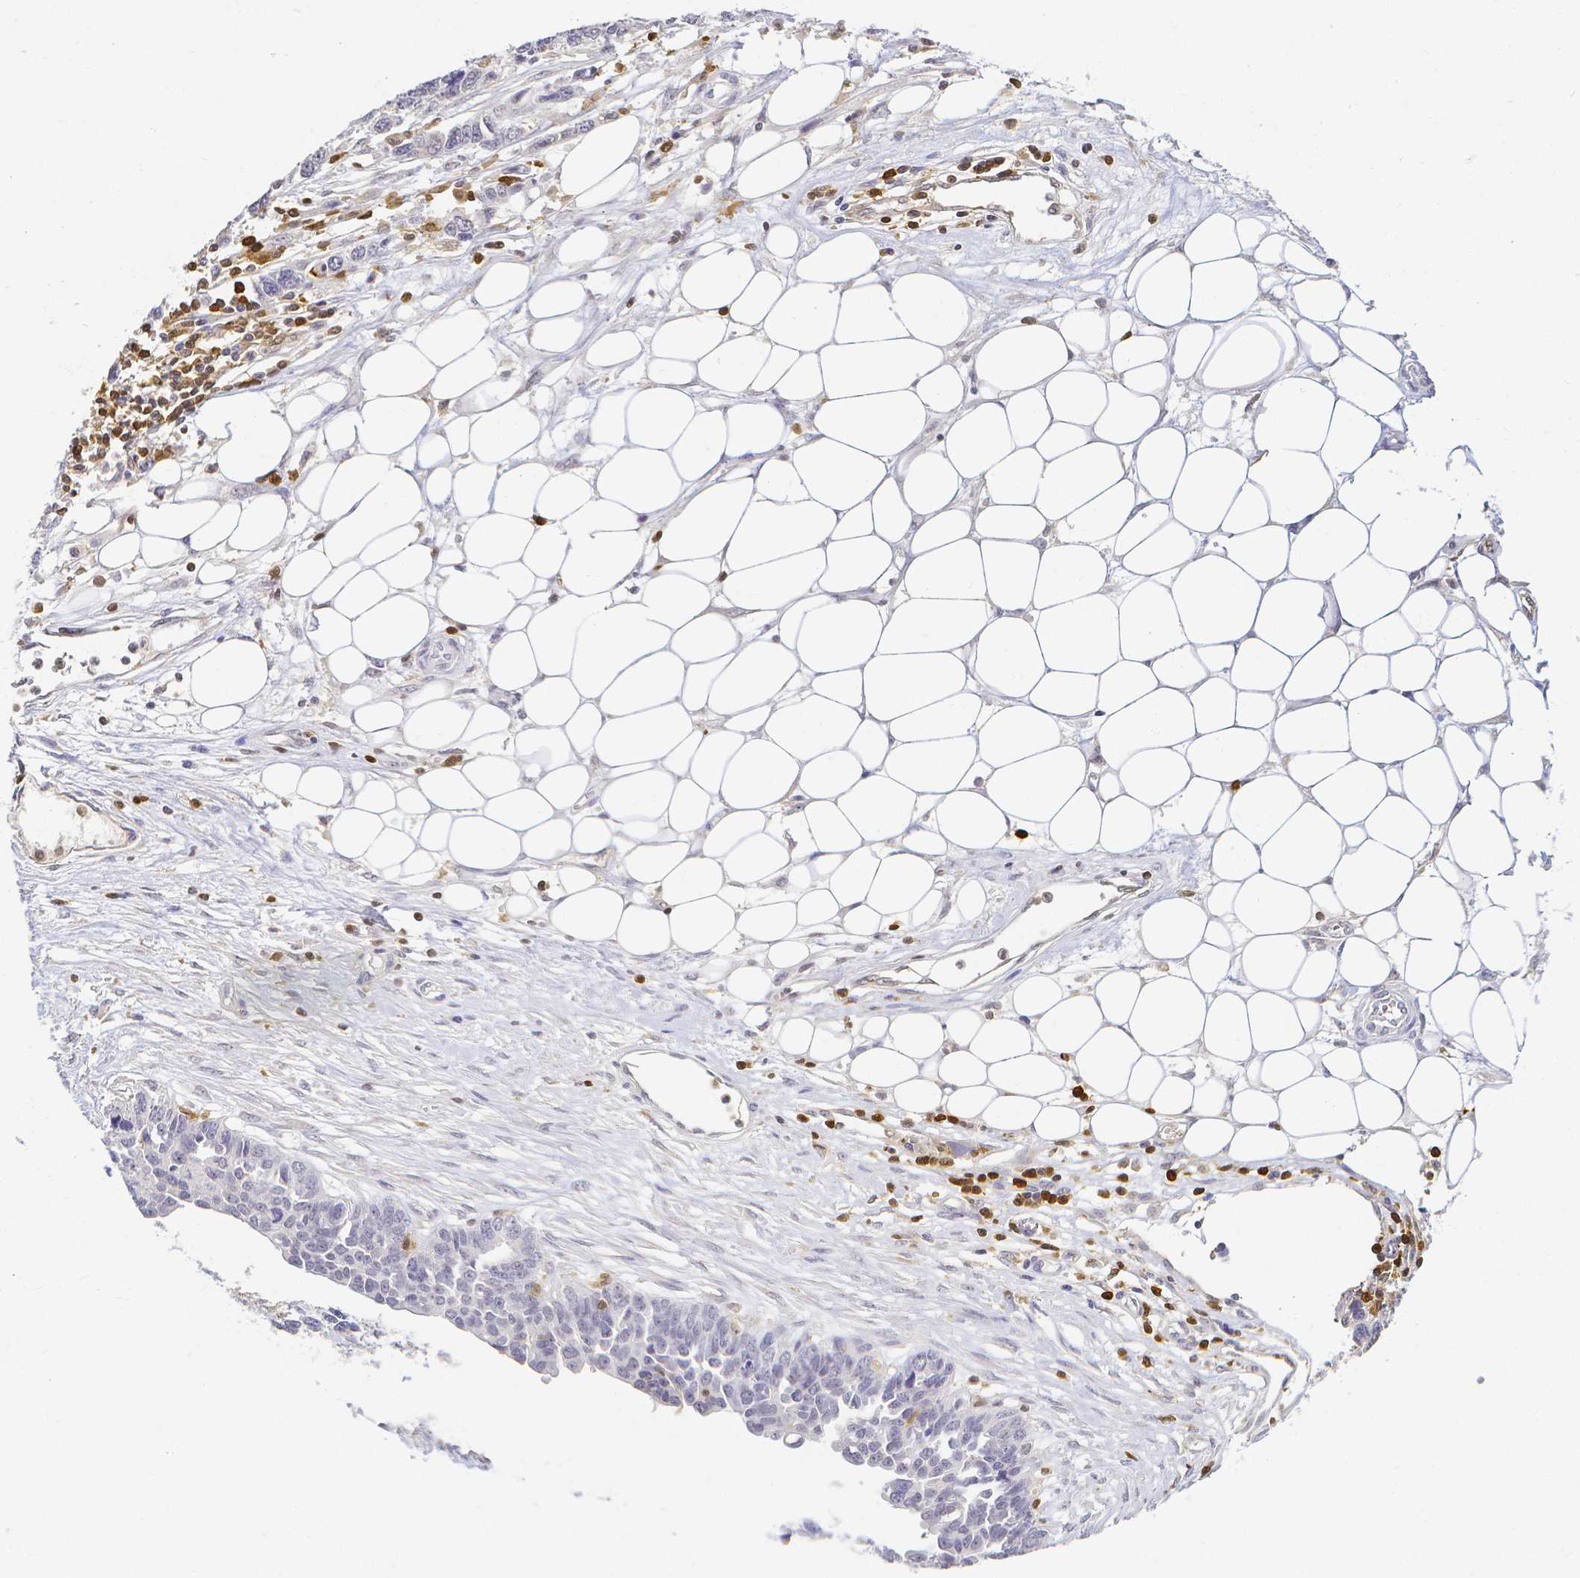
{"staining": {"intensity": "negative", "quantity": "none", "location": "none"}, "tissue": "ovarian cancer", "cell_type": "Tumor cells", "image_type": "cancer", "snomed": [{"axis": "morphology", "description": "Cystadenocarcinoma, serous, NOS"}, {"axis": "topography", "description": "Ovary"}], "caption": "This is a micrograph of immunohistochemistry staining of ovarian serous cystadenocarcinoma, which shows no positivity in tumor cells.", "gene": "COTL1", "patient": {"sex": "female", "age": 76}}